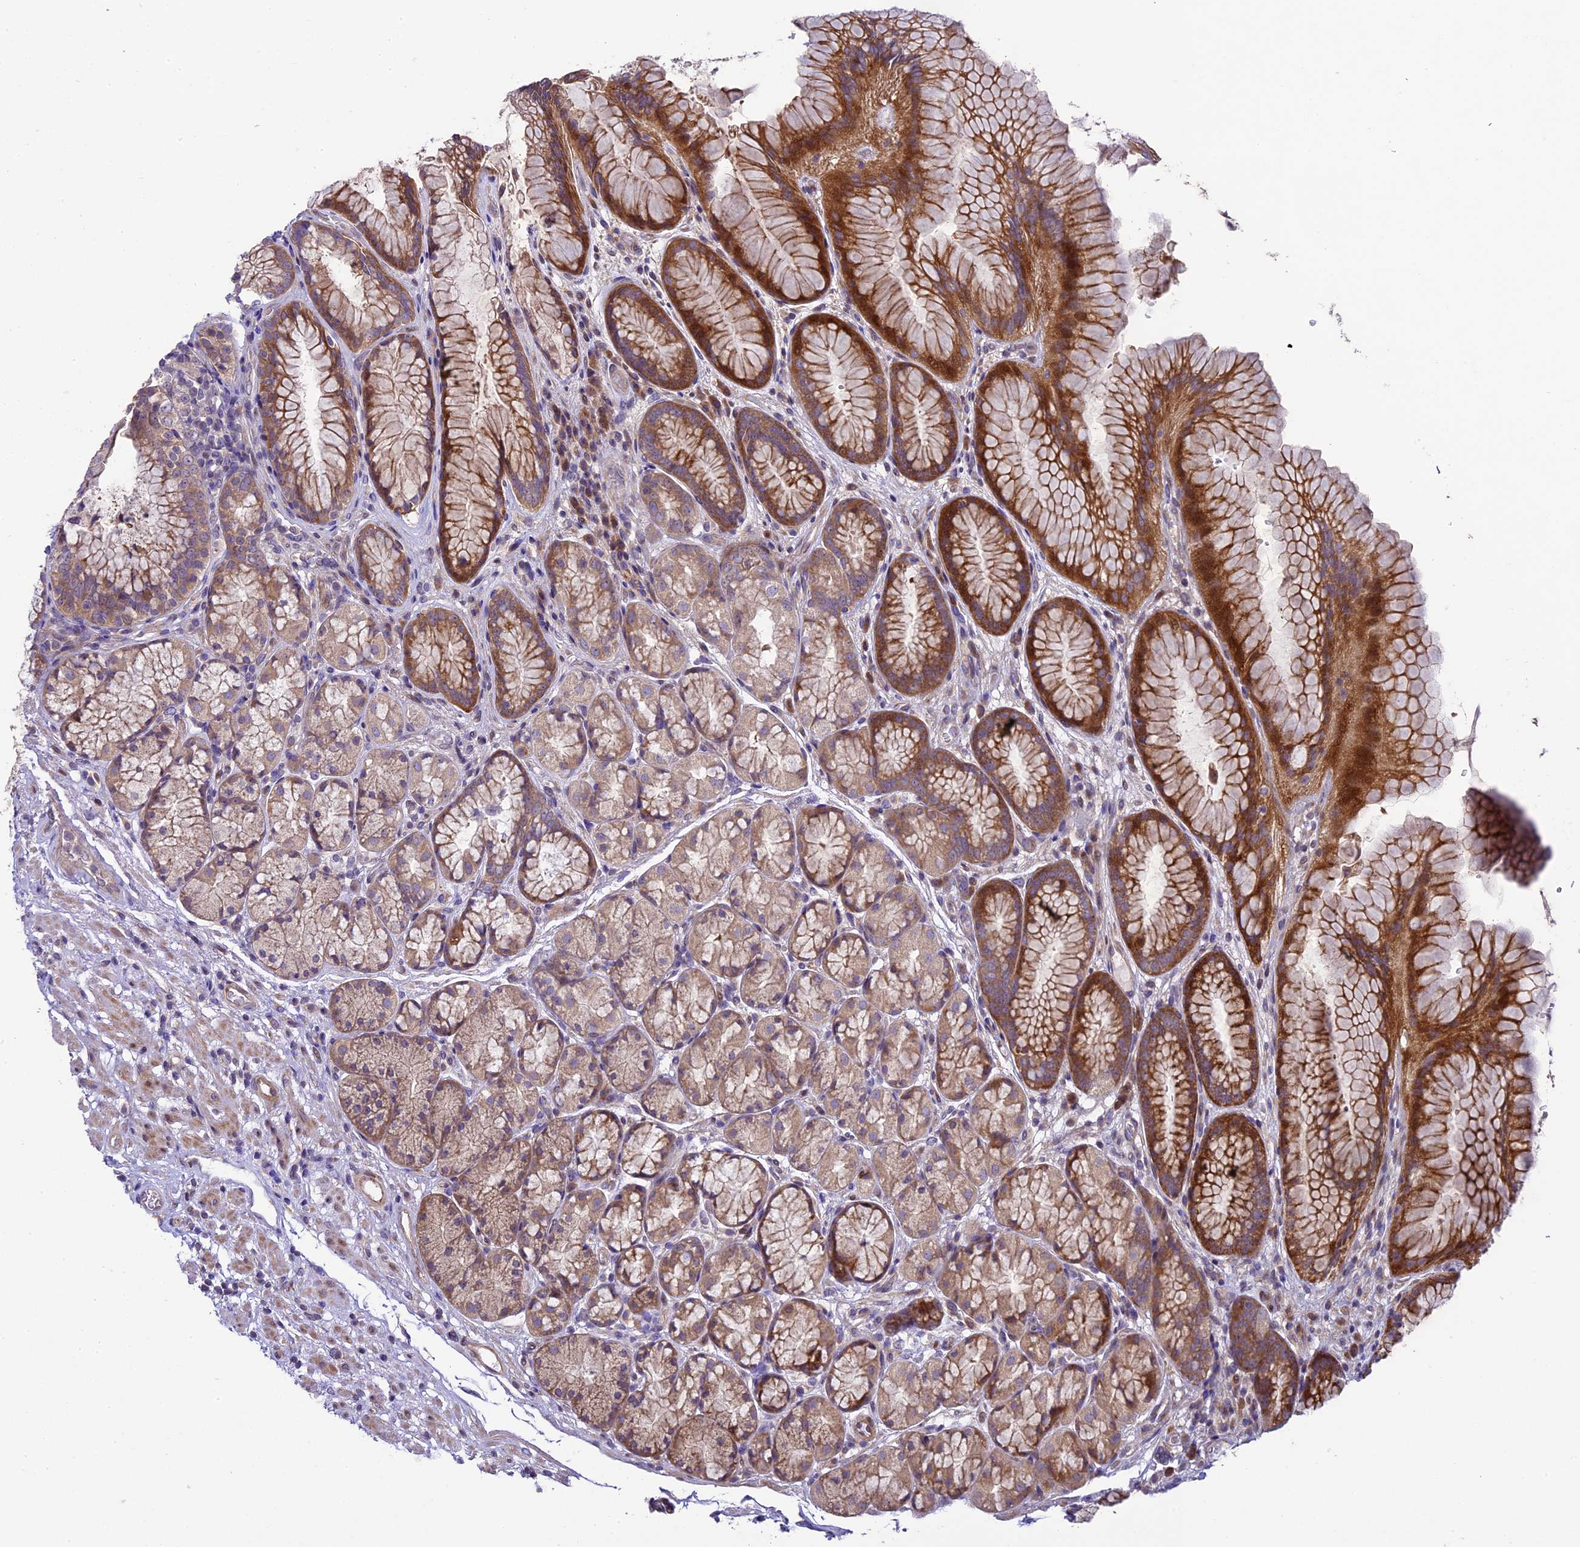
{"staining": {"intensity": "strong", "quantity": "25%-75%", "location": "cytoplasmic/membranous"}, "tissue": "stomach", "cell_type": "Glandular cells", "image_type": "normal", "snomed": [{"axis": "morphology", "description": "Normal tissue, NOS"}, {"axis": "topography", "description": "Stomach"}], "caption": "A high-resolution micrograph shows immunohistochemistry (IHC) staining of normal stomach, which exhibits strong cytoplasmic/membranous expression in approximately 25%-75% of glandular cells. Ihc stains the protein of interest in brown and the nuclei are stained blue.", "gene": "SPIRE1", "patient": {"sex": "male", "age": 63}}